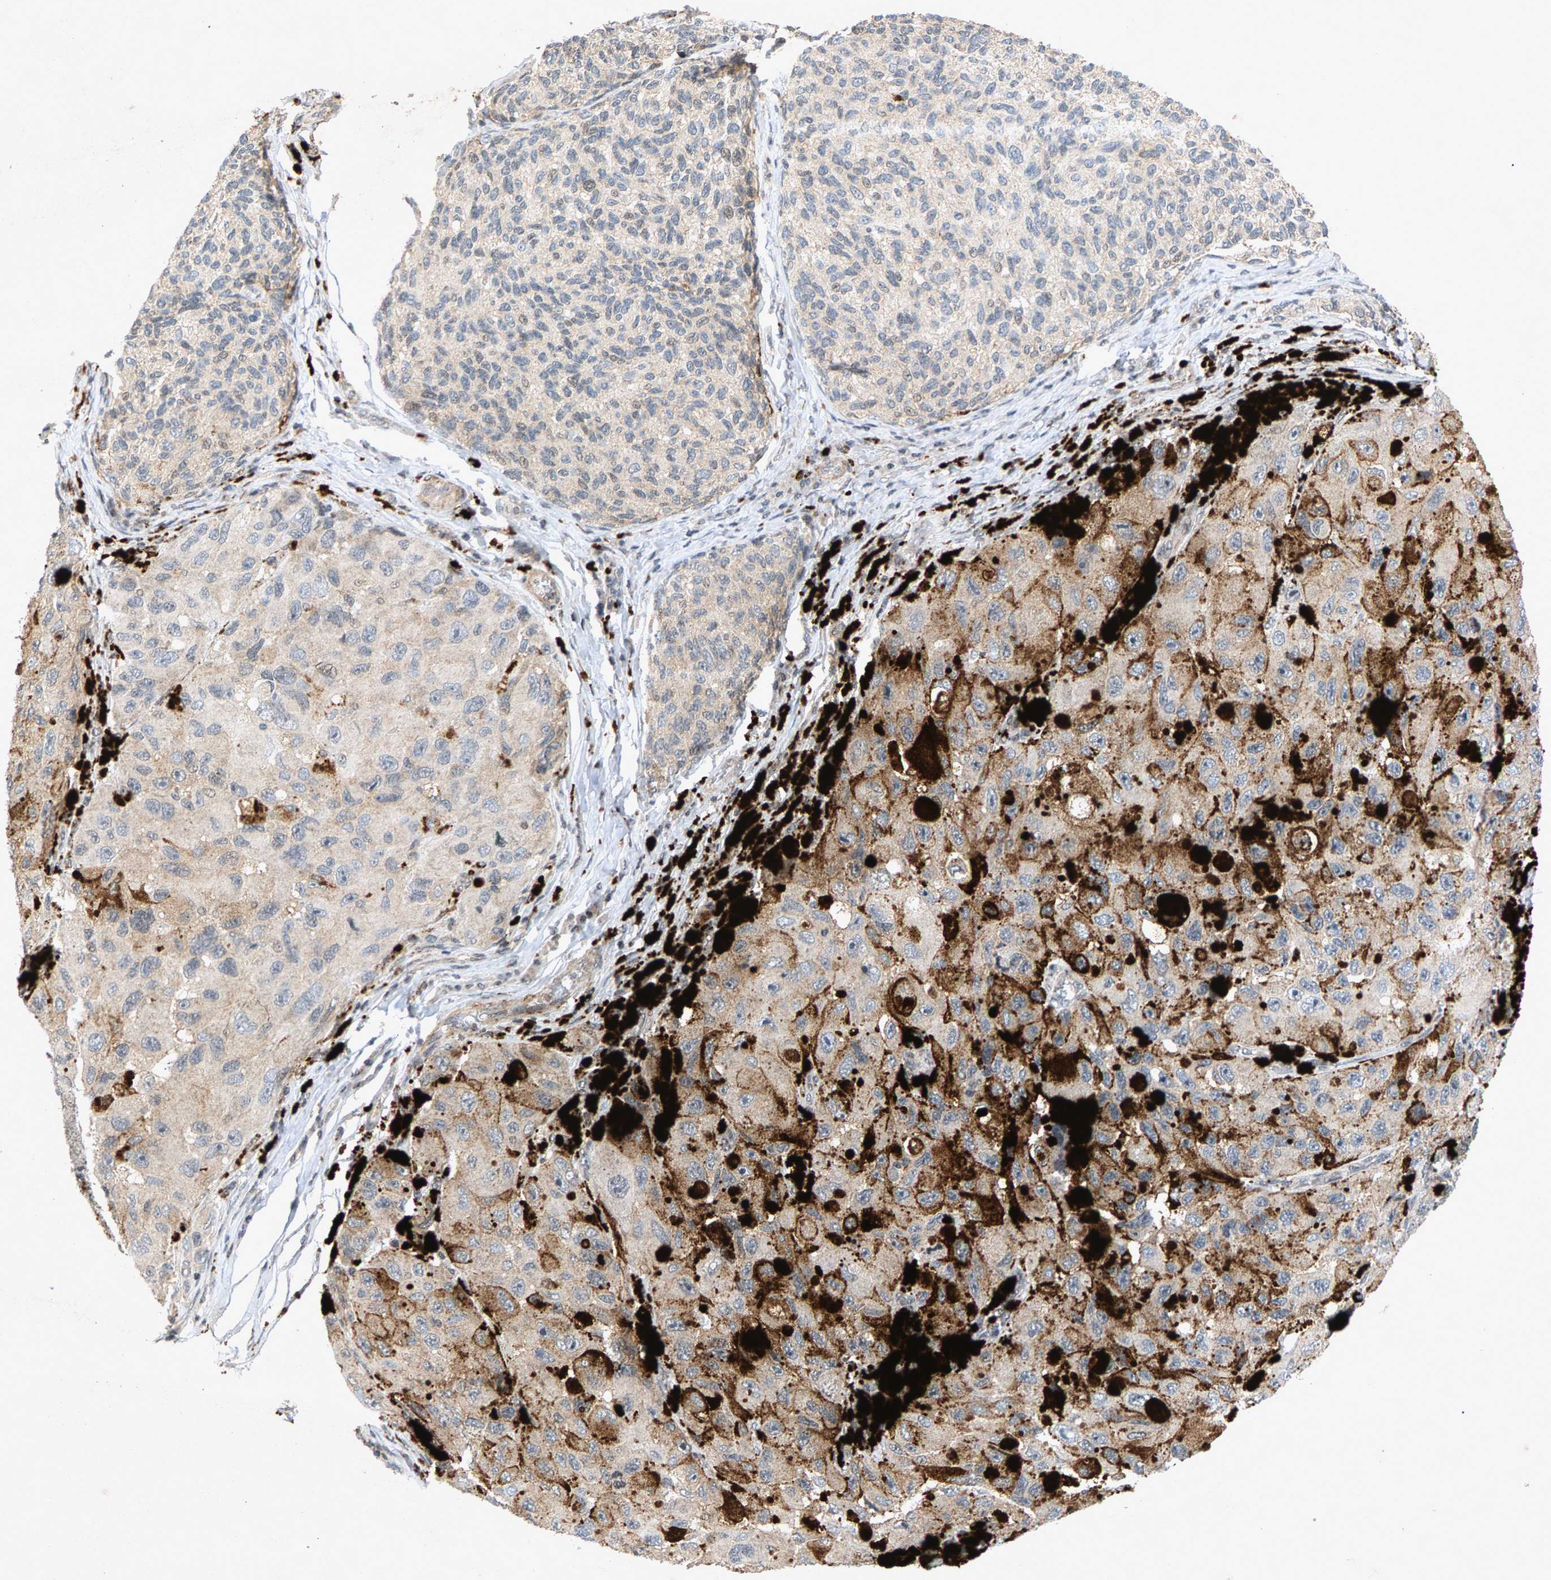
{"staining": {"intensity": "weak", "quantity": "<25%", "location": "cytoplasmic/membranous"}, "tissue": "melanoma", "cell_type": "Tumor cells", "image_type": "cancer", "snomed": [{"axis": "morphology", "description": "Malignant melanoma, NOS"}, {"axis": "topography", "description": "Skin"}], "caption": "IHC of human malignant melanoma displays no staining in tumor cells.", "gene": "ZPR1", "patient": {"sex": "female", "age": 73}}